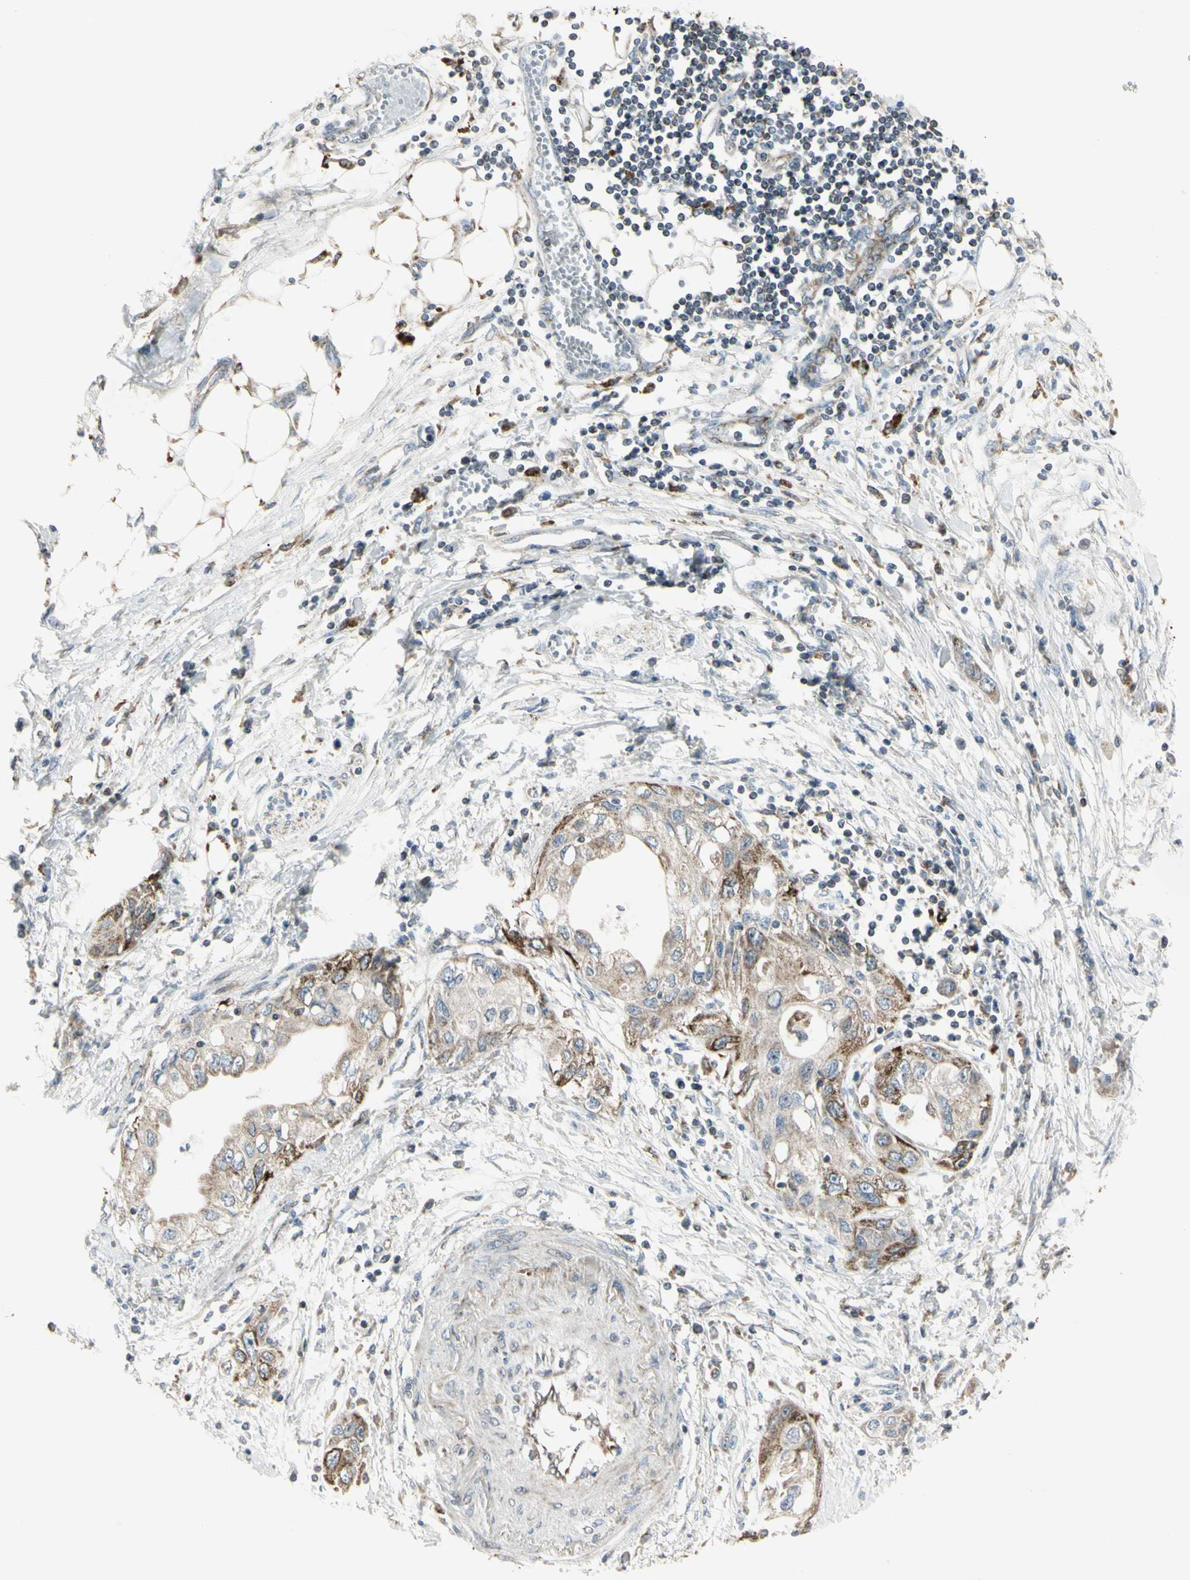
{"staining": {"intensity": "weak", "quantity": ">75%", "location": "cytoplasmic/membranous"}, "tissue": "pancreatic cancer", "cell_type": "Tumor cells", "image_type": "cancer", "snomed": [{"axis": "morphology", "description": "Adenocarcinoma, NOS"}, {"axis": "topography", "description": "Pancreas"}], "caption": "Immunohistochemical staining of pancreatic cancer (adenocarcinoma) demonstrates weak cytoplasmic/membranous protein positivity in about >75% of tumor cells.", "gene": "CYB5R1", "patient": {"sex": "female", "age": 70}}